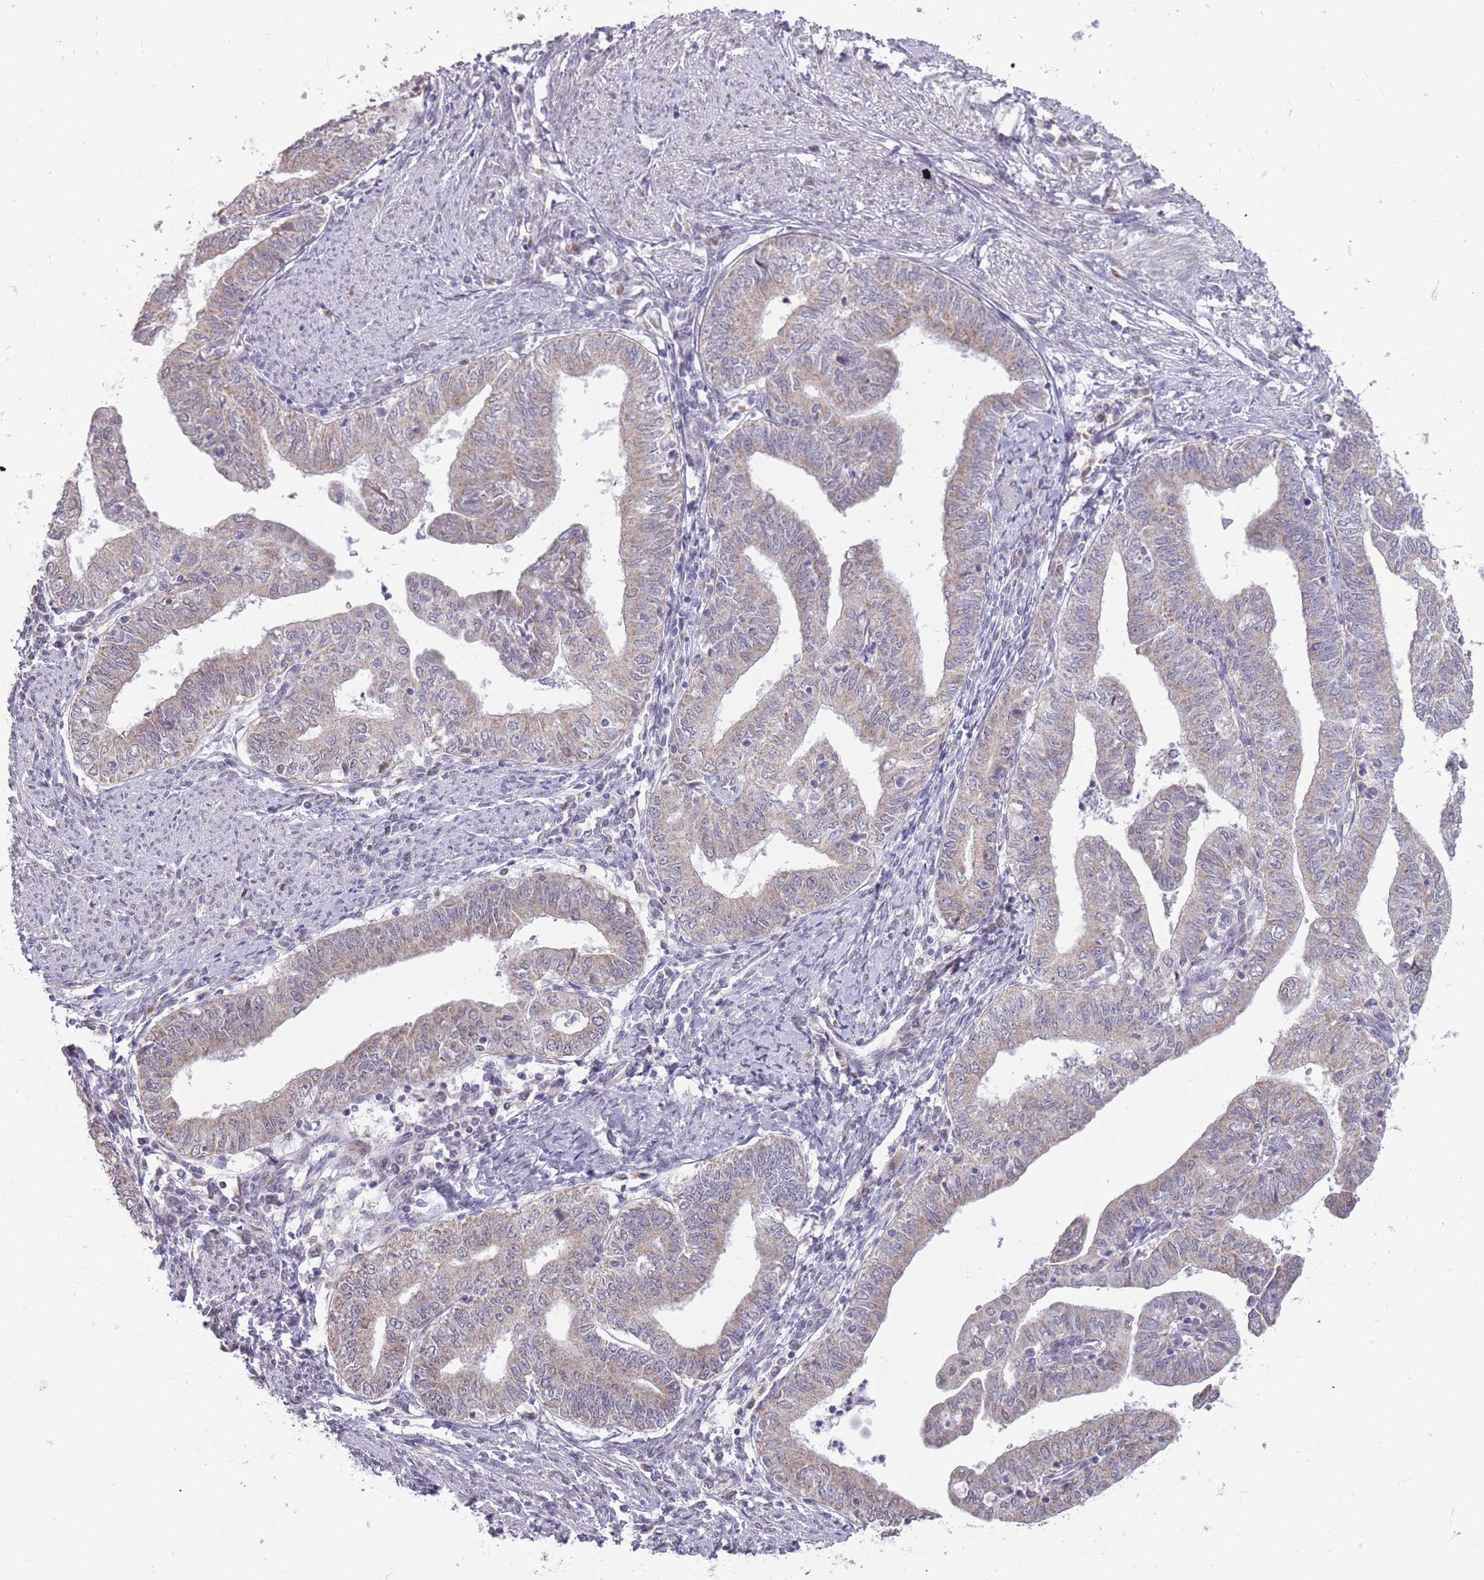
{"staining": {"intensity": "weak", "quantity": "<25%", "location": "cytoplasmic/membranous"}, "tissue": "endometrial cancer", "cell_type": "Tumor cells", "image_type": "cancer", "snomed": [{"axis": "morphology", "description": "Adenocarcinoma, NOS"}, {"axis": "topography", "description": "Endometrium"}], "caption": "Tumor cells show no significant positivity in endometrial cancer. (Stains: DAB (3,3'-diaminobenzidine) immunohistochemistry (IHC) with hematoxylin counter stain, Microscopy: brightfield microscopy at high magnification).", "gene": "NELL1", "patient": {"sex": "female", "age": 66}}